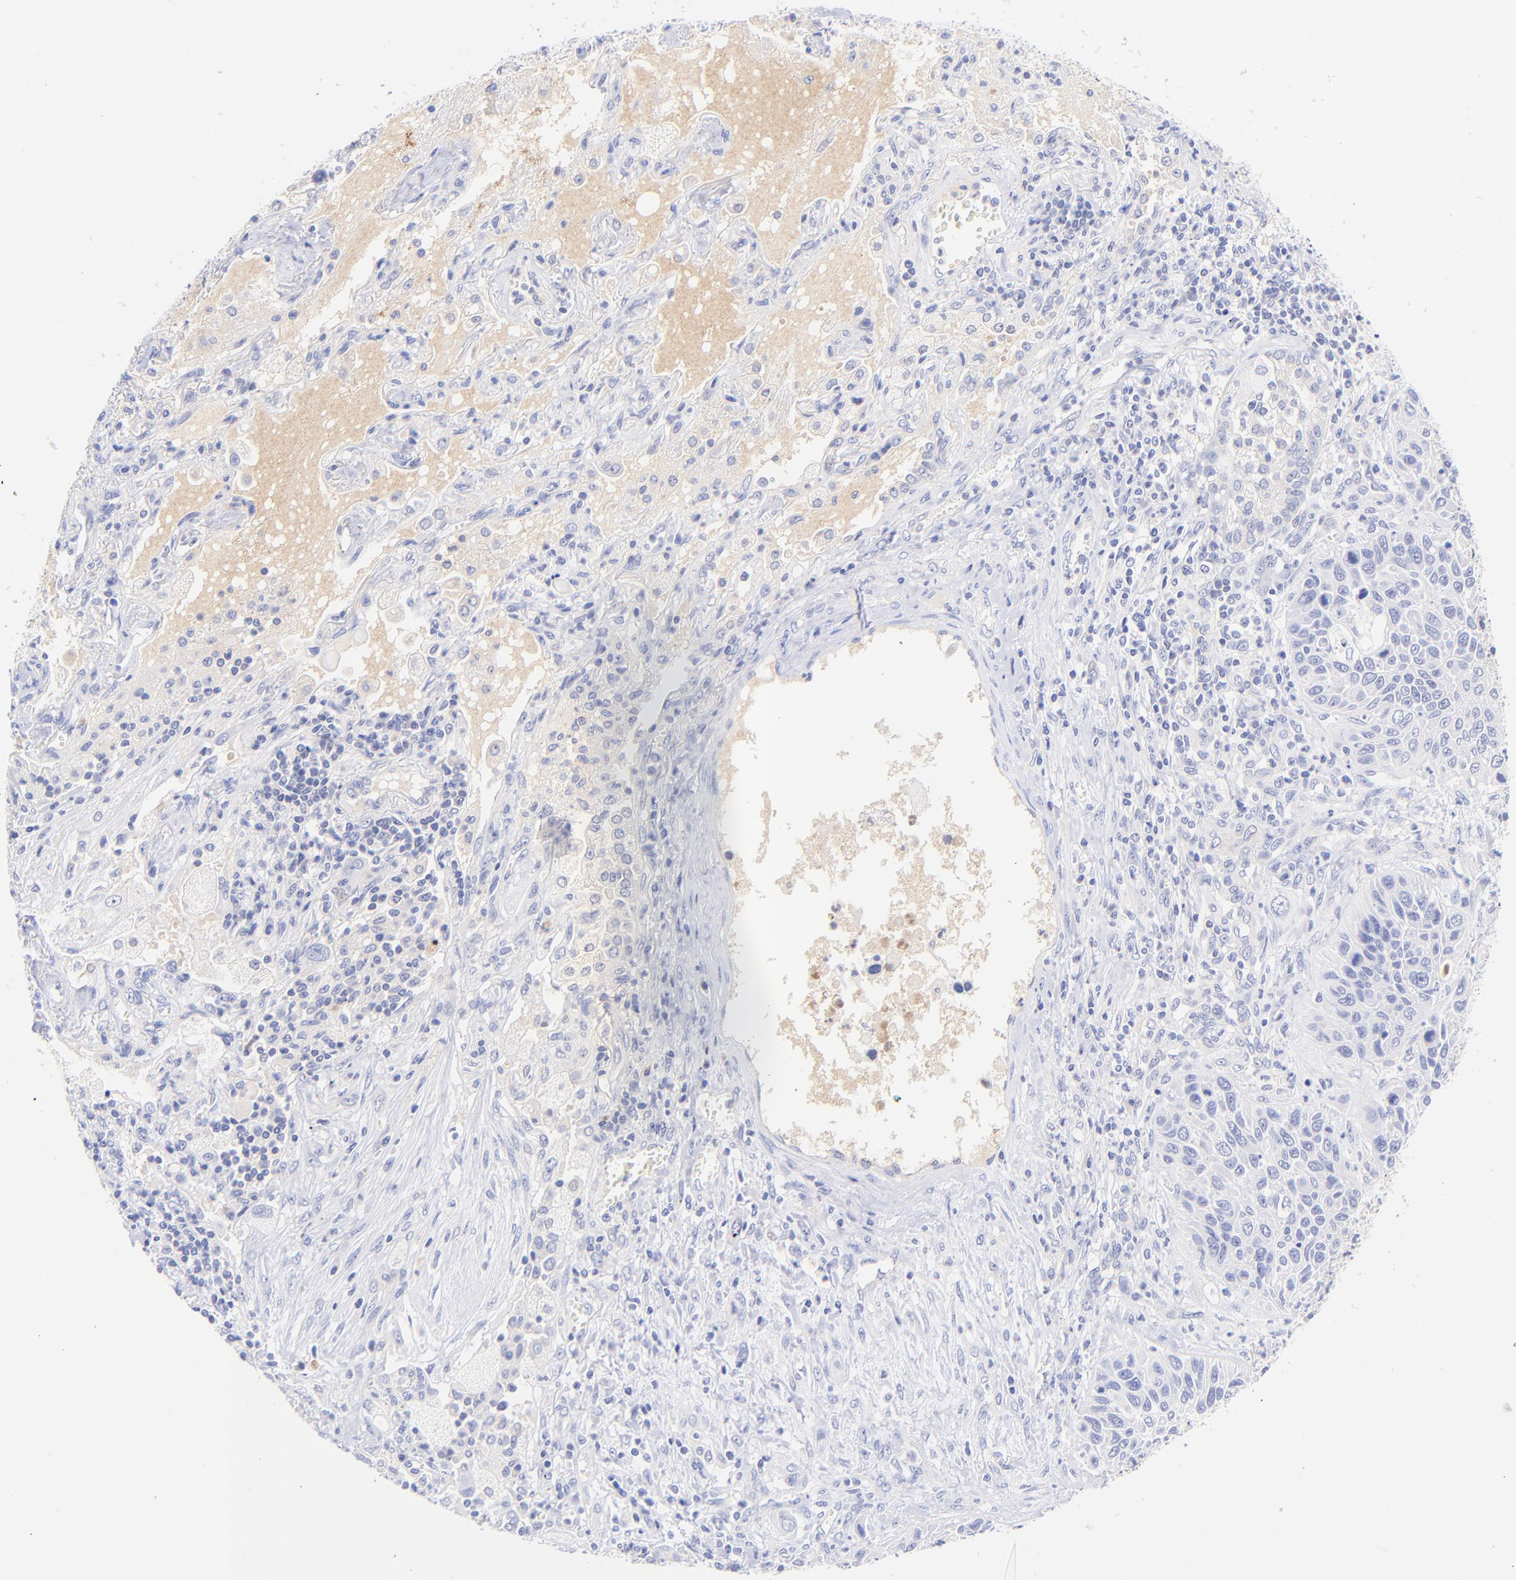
{"staining": {"intensity": "negative", "quantity": "none", "location": "none"}, "tissue": "lung cancer", "cell_type": "Tumor cells", "image_type": "cancer", "snomed": [{"axis": "morphology", "description": "Squamous cell carcinoma, NOS"}, {"axis": "topography", "description": "Lung"}], "caption": "DAB (3,3'-diaminobenzidine) immunohistochemical staining of lung squamous cell carcinoma displays no significant staining in tumor cells.", "gene": "GPHN", "patient": {"sex": "female", "age": 76}}